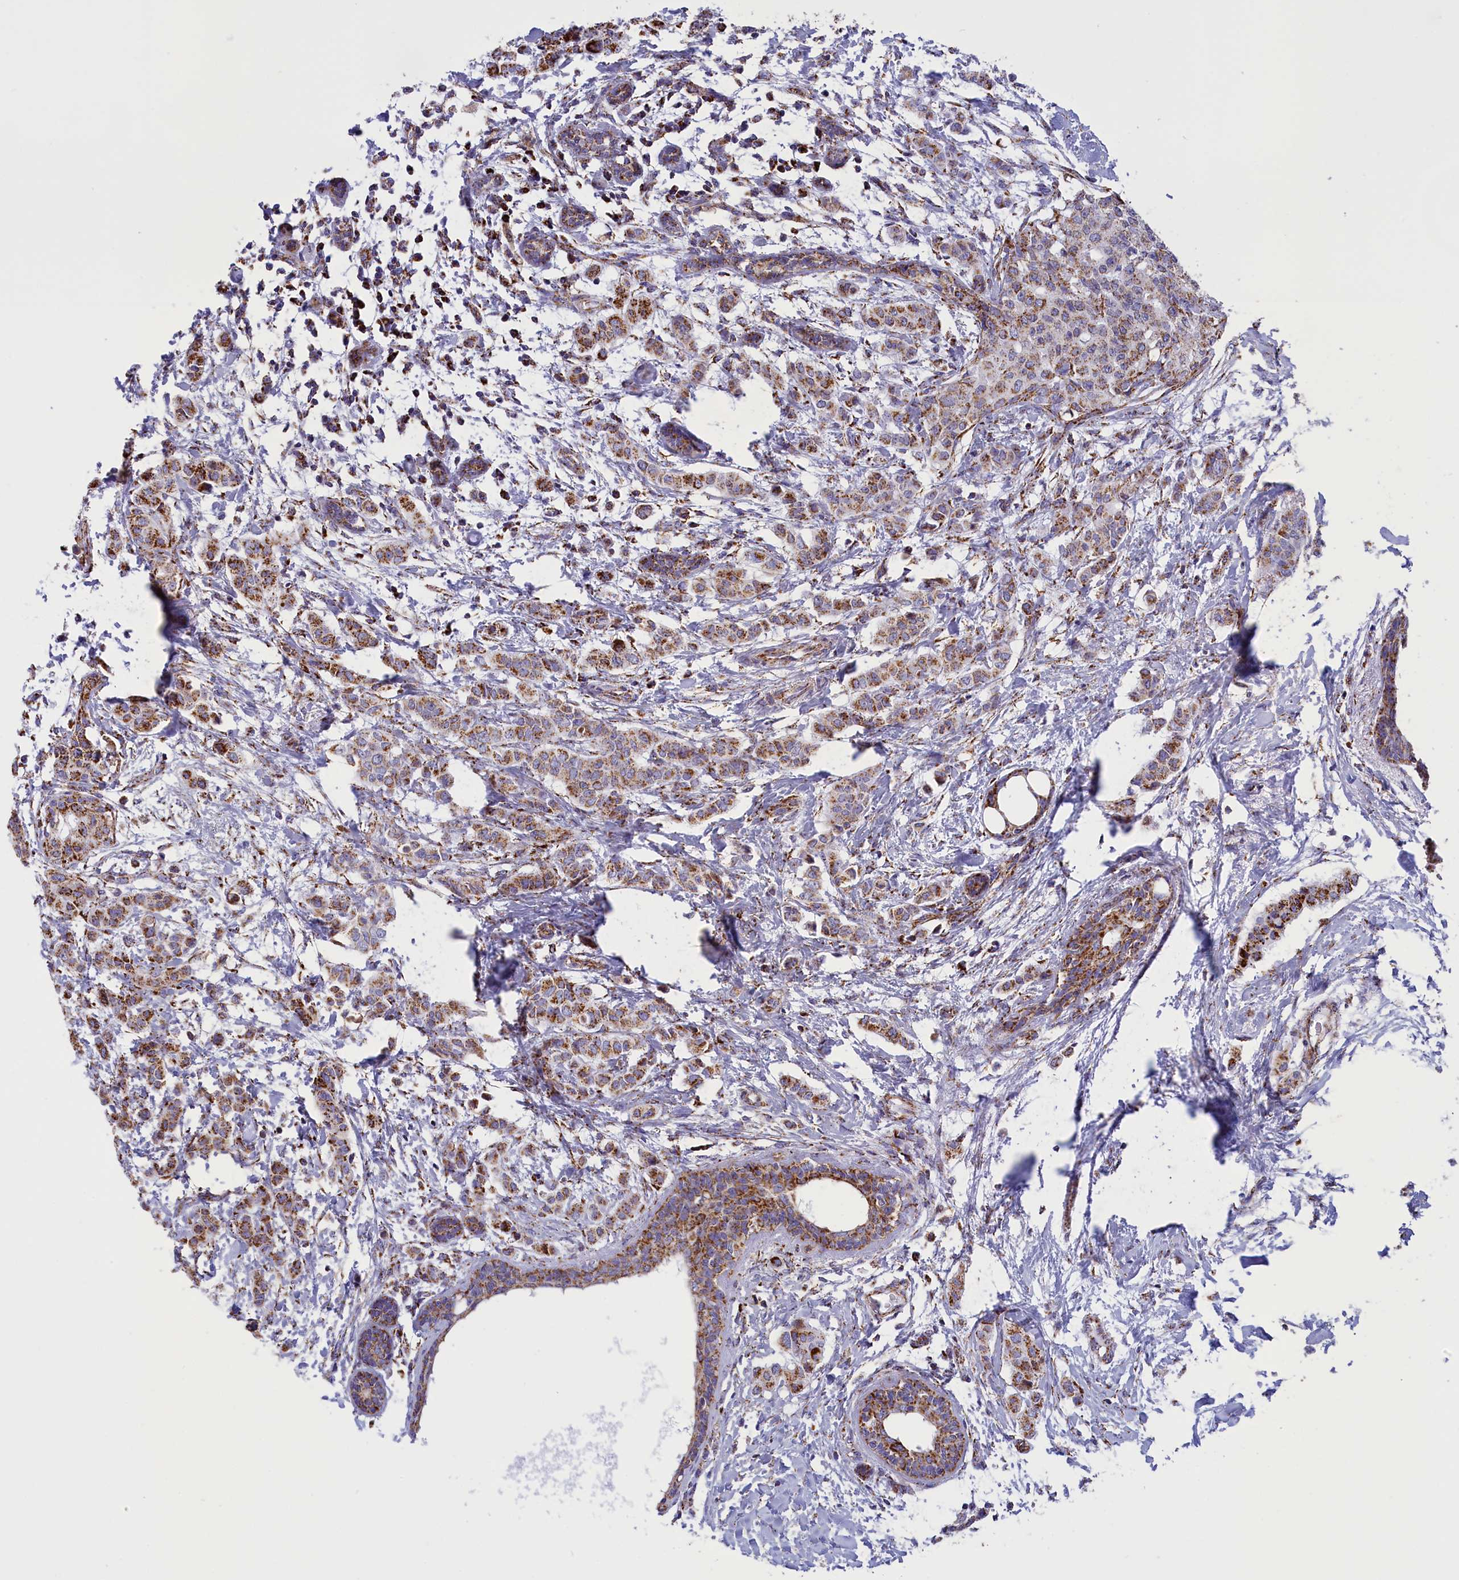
{"staining": {"intensity": "moderate", "quantity": ">75%", "location": "cytoplasmic/membranous"}, "tissue": "breast cancer", "cell_type": "Tumor cells", "image_type": "cancer", "snomed": [{"axis": "morphology", "description": "Duct carcinoma"}, {"axis": "topography", "description": "Breast"}], "caption": "Immunohistochemistry photomicrograph of breast infiltrating ductal carcinoma stained for a protein (brown), which demonstrates medium levels of moderate cytoplasmic/membranous staining in about >75% of tumor cells.", "gene": "ISOC2", "patient": {"sex": "female", "age": 40}}